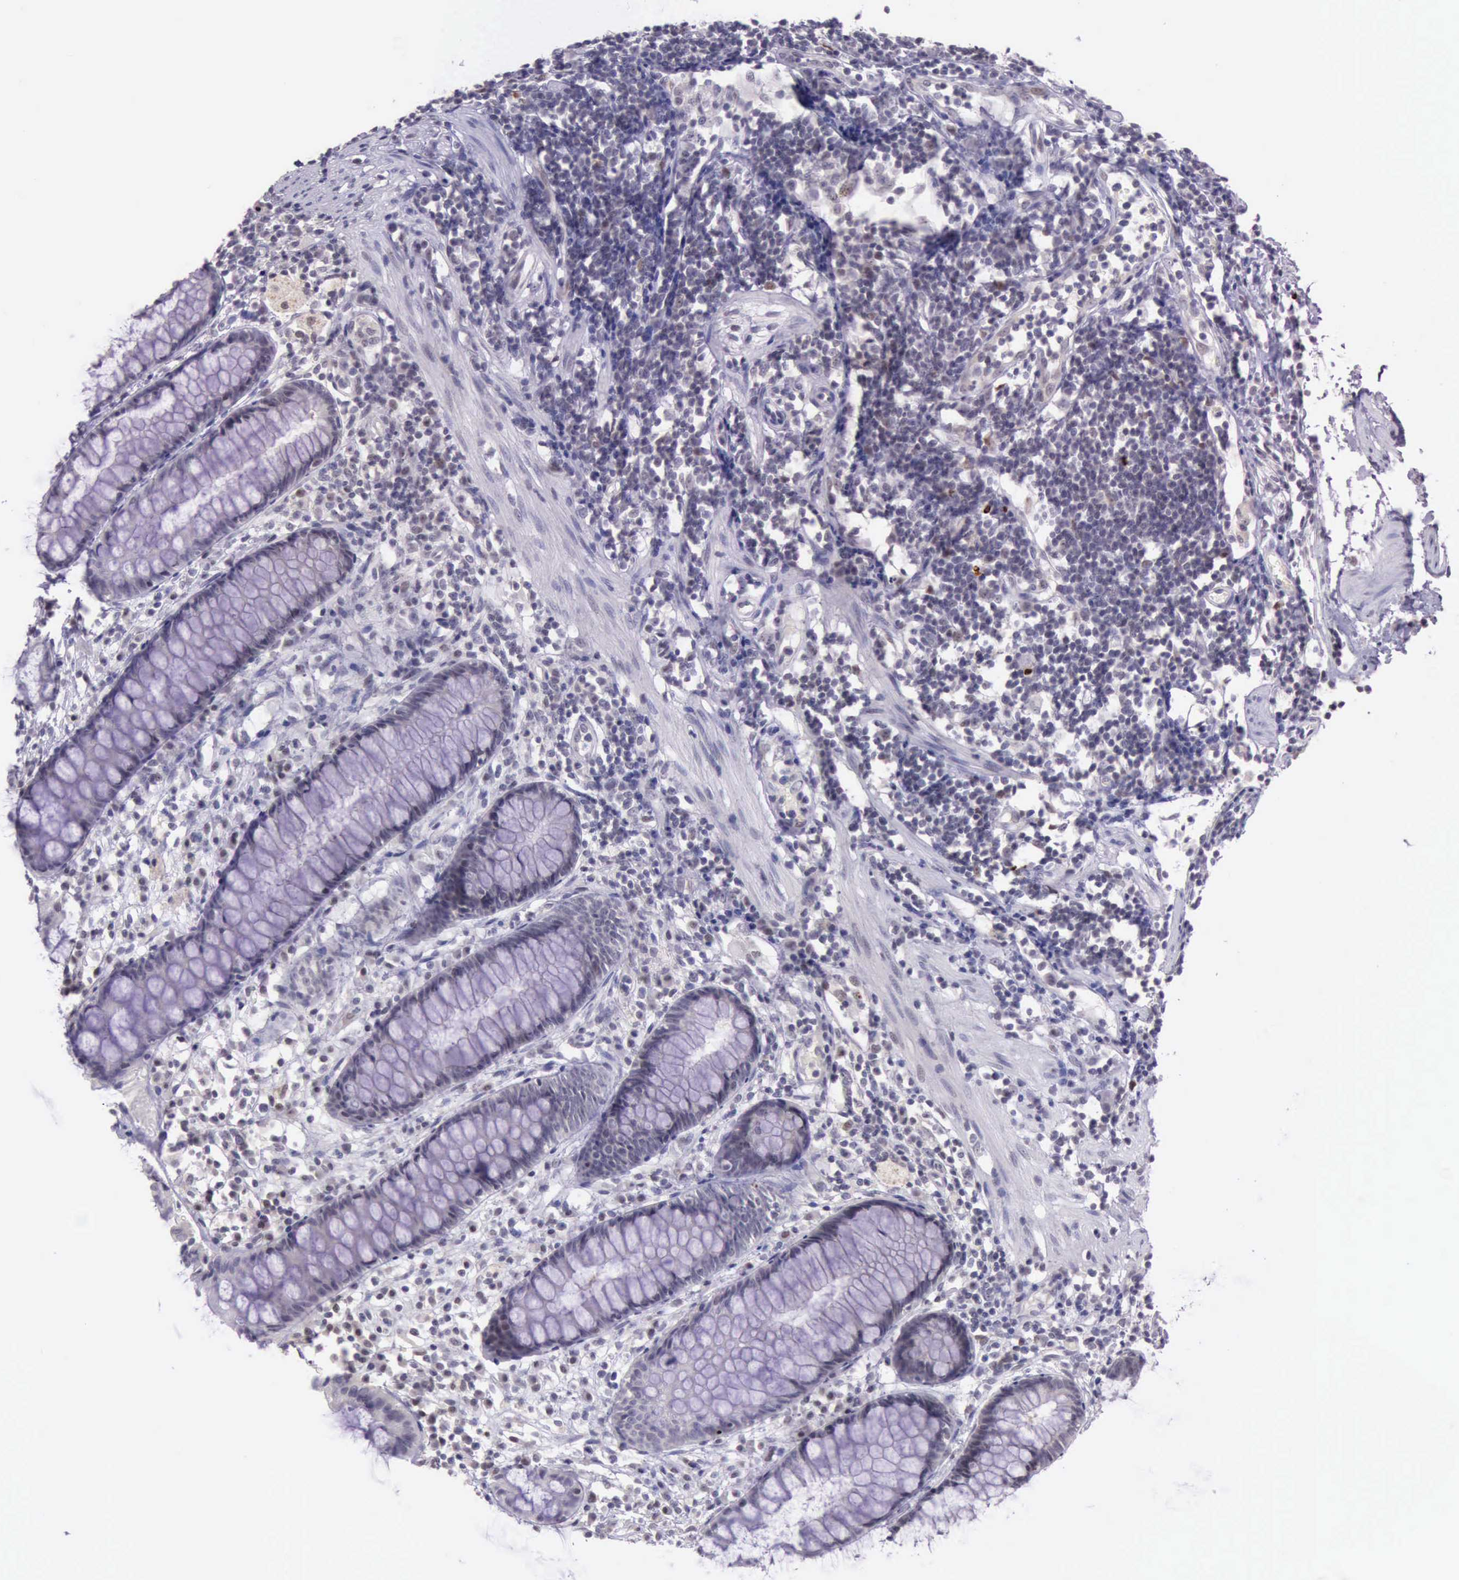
{"staining": {"intensity": "negative", "quantity": "none", "location": "none"}, "tissue": "rectum", "cell_type": "Glandular cells", "image_type": "normal", "snomed": [{"axis": "morphology", "description": "Normal tissue, NOS"}, {"axis": "topography", "description": "Rectum"}], "caption": "Glandular cells are negative for brown protein staining in benign rectum.", "gene": "PARP1", "patient": {"sex": "female", "age": 66}}